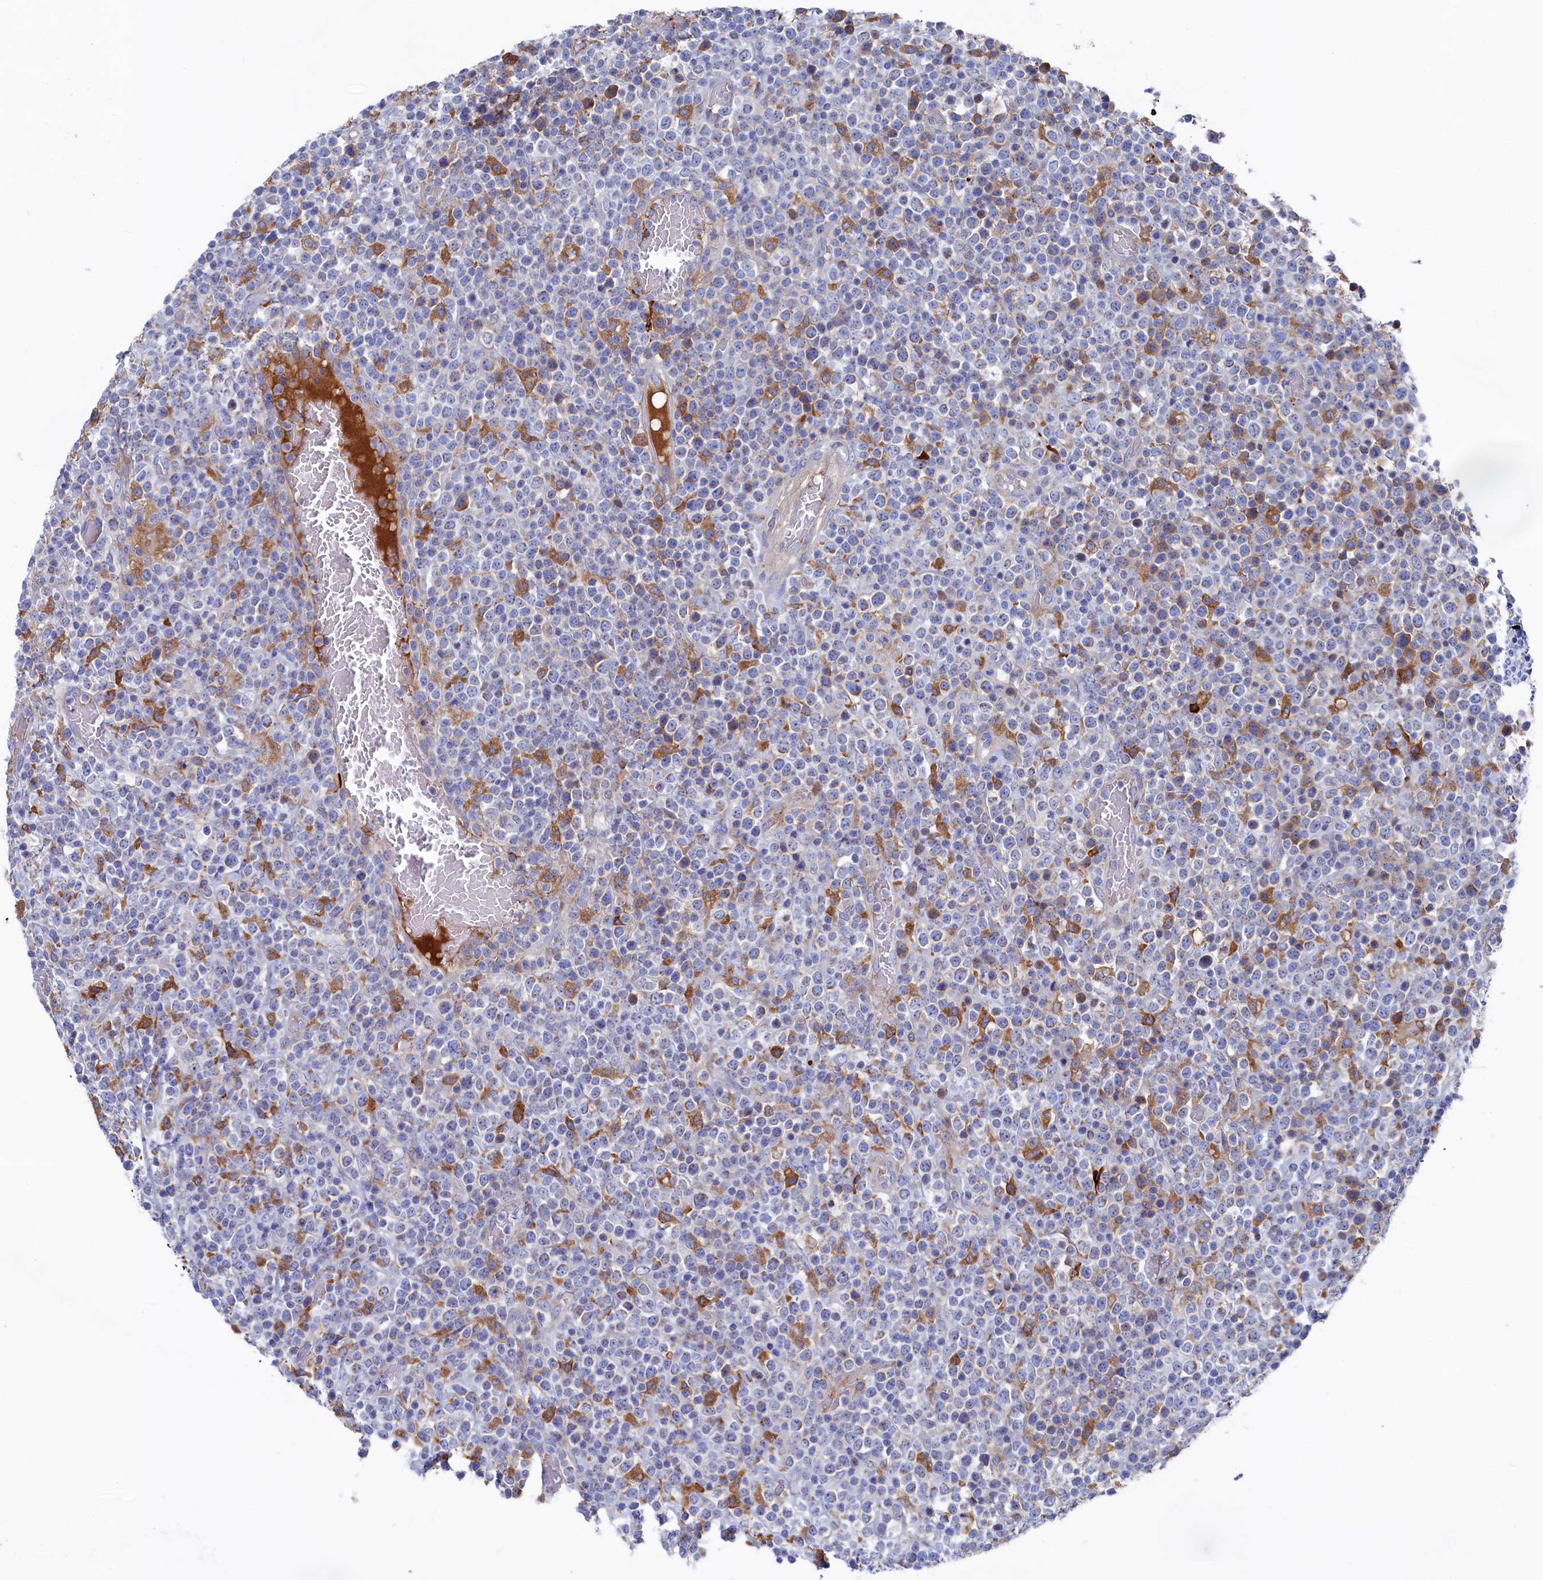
{"staining": {"intensity": "negative", "quantity": "none", "location": "none"}, "tissue": "lymphoma", "cell_type": "Tumor cells", "image_type": "cancer", "snomed": [{"axis": "morphology", "description": "Malignant lymphoma, non-Hodgkin's type, High grade"}, {"axis": "topography", "description": "Colon"}], "caption": "Tumor cells show no significant protein staining in malignant lymphoma, non-Hodgkin's type (high-grade). (DAB immunohistochemistry visualized using brightfield microscopy, high magnification).", "gene": "C12orf73", "patient": {"sex": "female", "age": 53}}